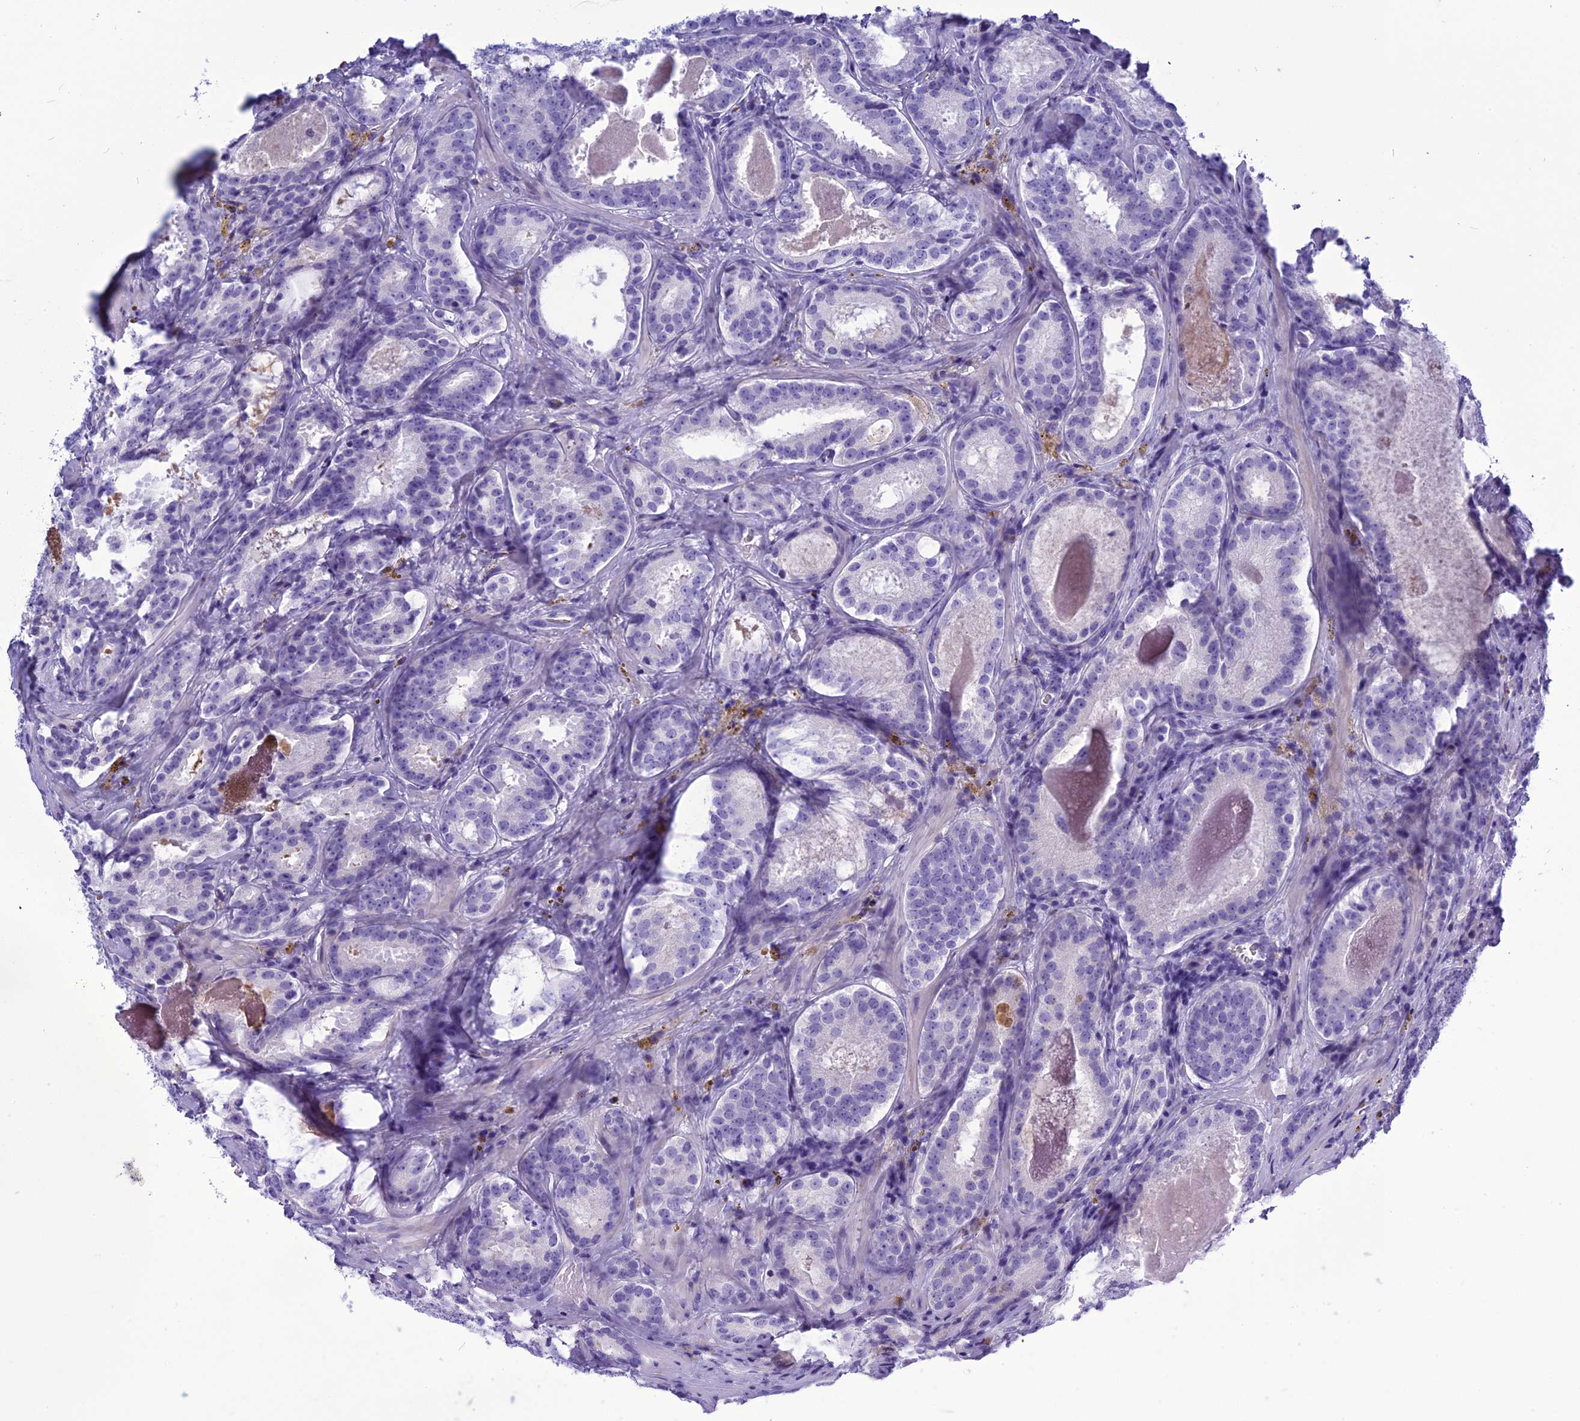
{"staining": {"intensity": "negative", "quantity": "none", "location": "none"}, "tissue": "prostate cancer", "cell_type": "Tumor cells", "image_type": "cancer", "snomed": [{"axis": "morphology", "description": "Adenocarcinoma, High grade"}, {"axis": "topography", "description": "Prostate"}], "caption": "The IHC photomicrograph has no significant staining in tumor cells of prostate cancer (high-grade adenocarcinoma) tissue.", "gene": "BBS2", "patient": {"sex": "male", "age": 57}}